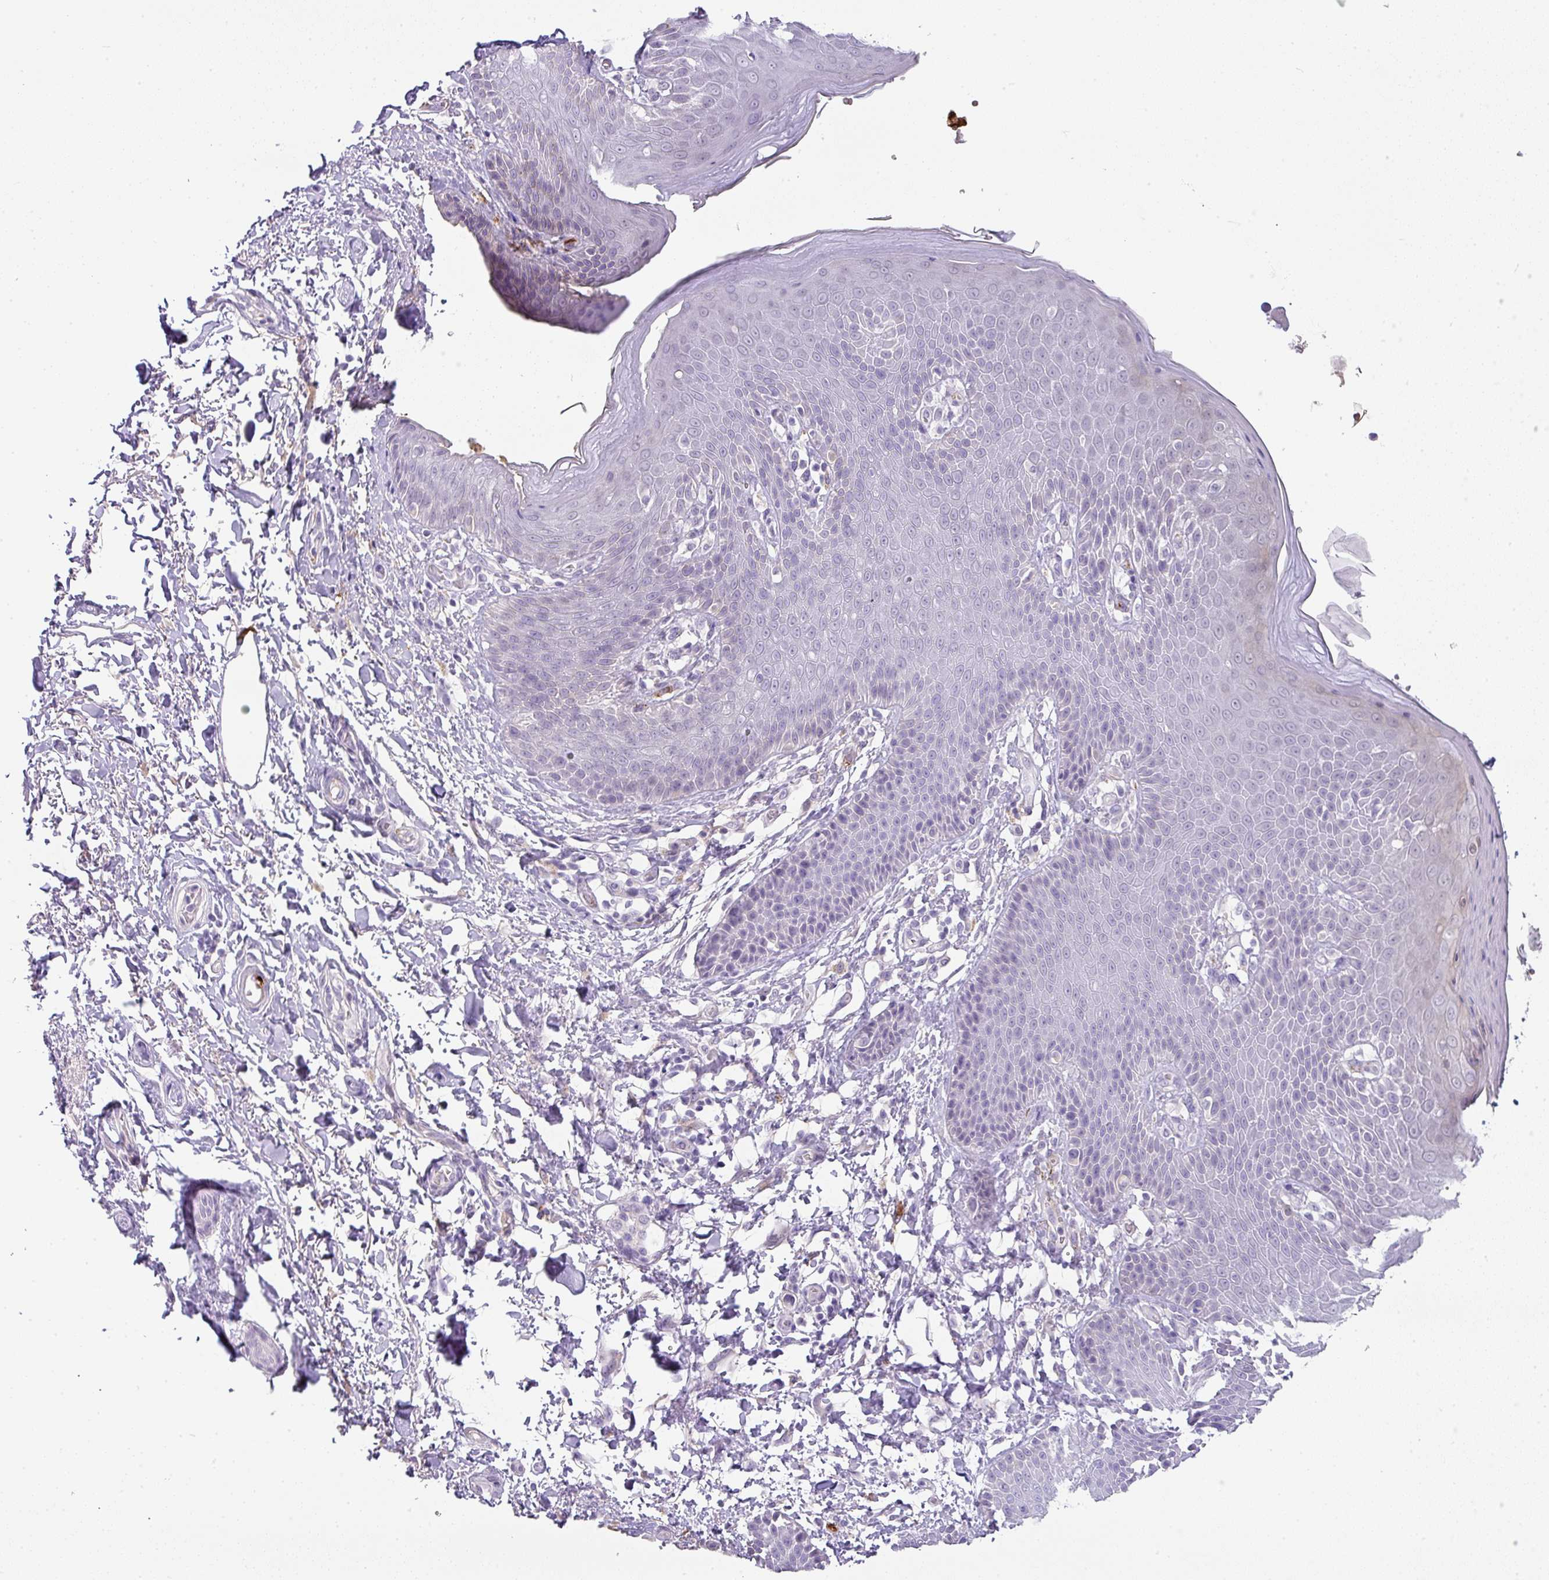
{"staining": {"intensity": "negative", "quantity": "none", "location": "none"}, "tissue": "skin", "cell_type": "Epidermal cells", "image_type": "normal", "snomed": [{"axis": "morphology", "description": "Normal tissue, NOS"}, {"axis": "topography", "description": "Peripheral nerve tissue"}], "caption": "Immunohistochemical staining of normal skin exhibits no significant expression in epidermal cells.", "gene": "FGF17", "patient": {"sex": "male", "age": 51}}